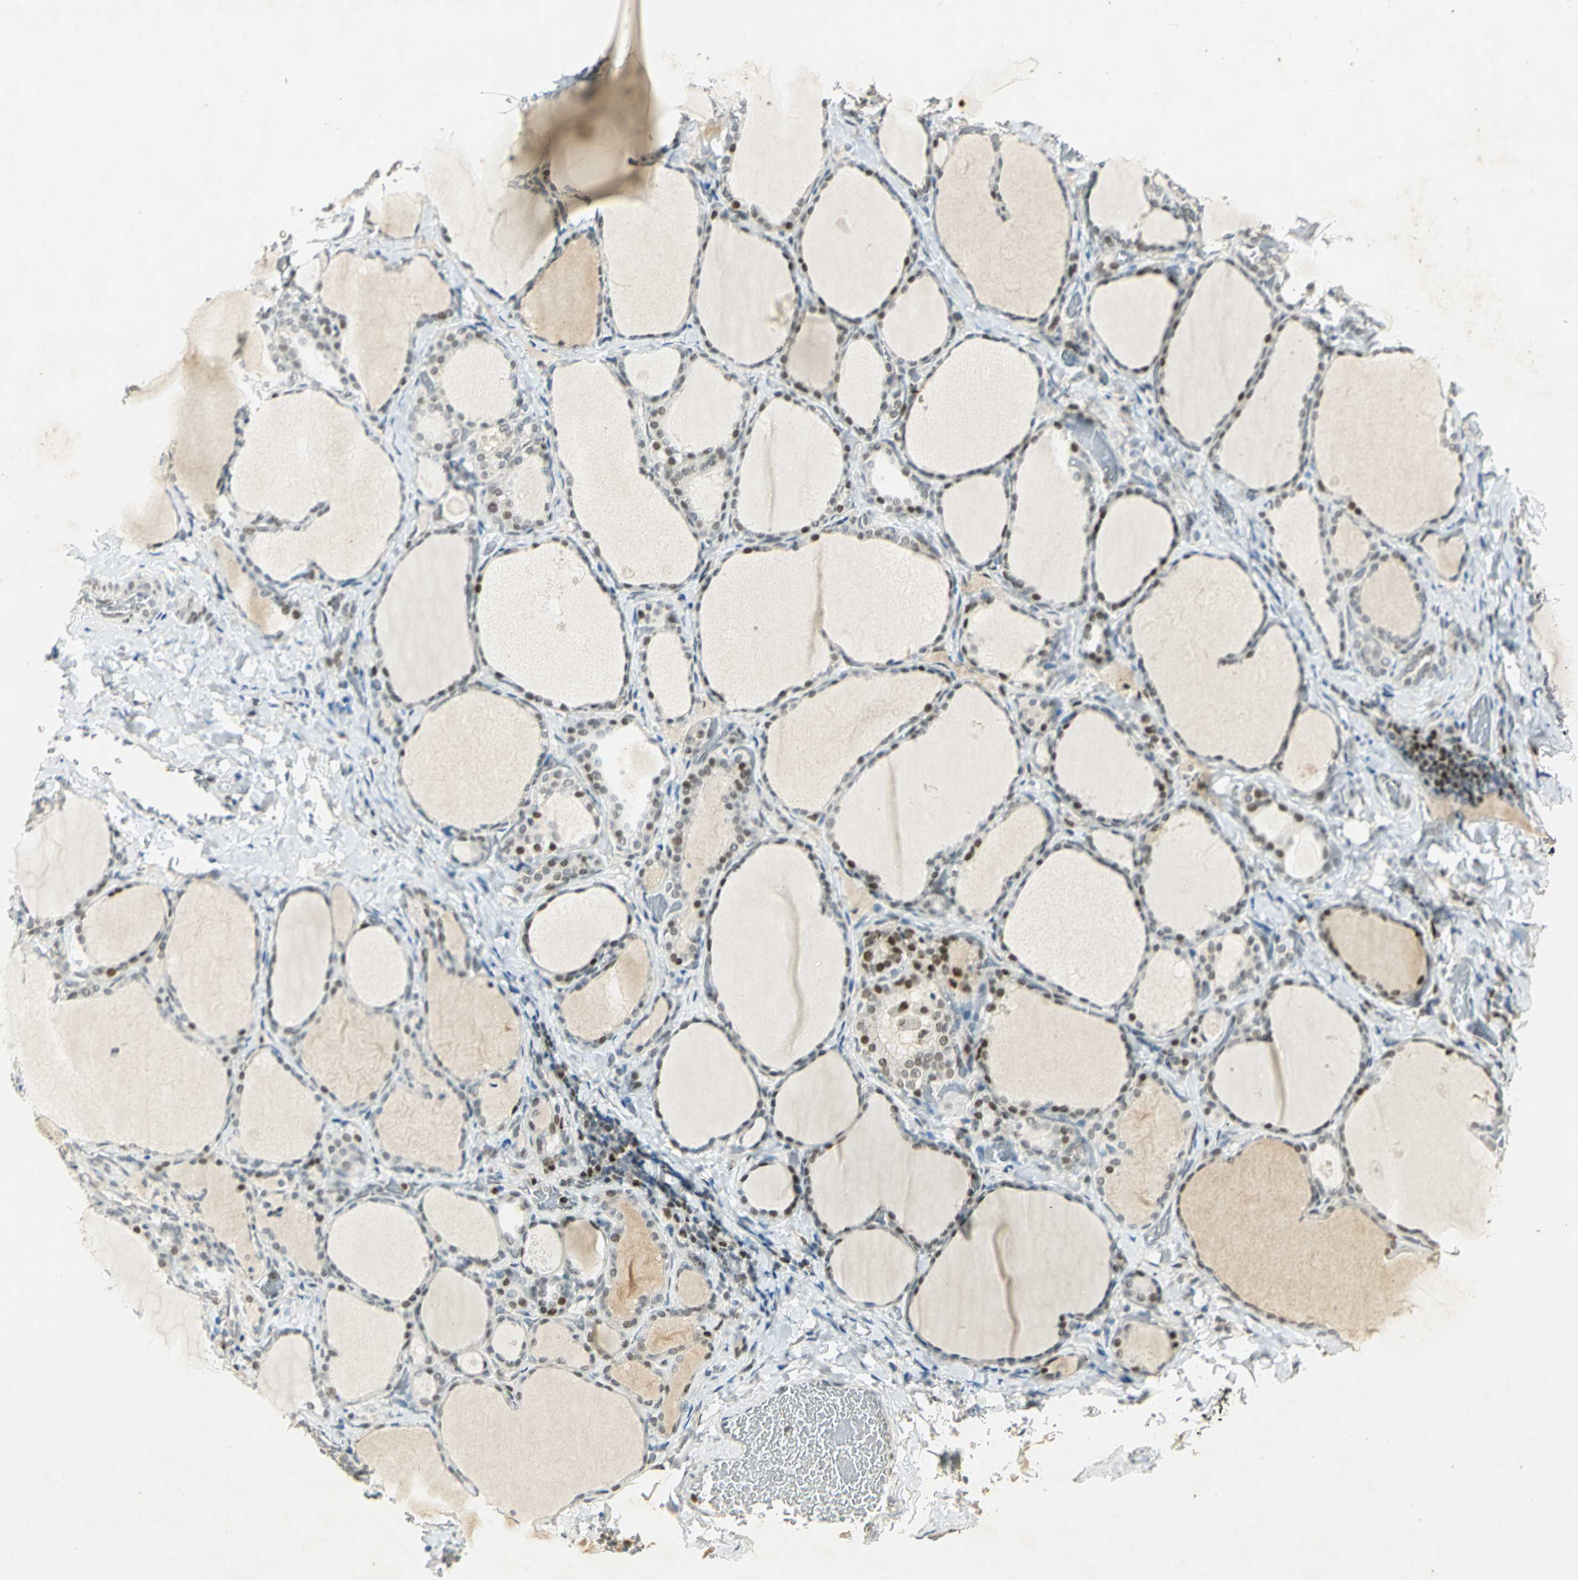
{"staining": {"intensity": "strong", "quantity": "25%-75%", "location": "nuclear"}, "tissue": "thyroid gland", "cell_type": "Glandular cells", "image_type": "normal", "snomed": [{"axis": "morphology", "description": "Normal tissue, NOS"}, {"axis": "morphology", "description": "Papillary adenocarcinoma, NOS"}, {"axis": "topography", "description": "Thyroid gland"}], "caption": "Glandular cells show high levels of strong nuclear staining in about 25%-75% of cells in unremarkable thyroid gland. (DAB (3,3'-diaminobenzidine) IHC with brightfield microscopy, high magnification).", "gene": "AK6", "patient": {"sex": "female", "age": 30}}